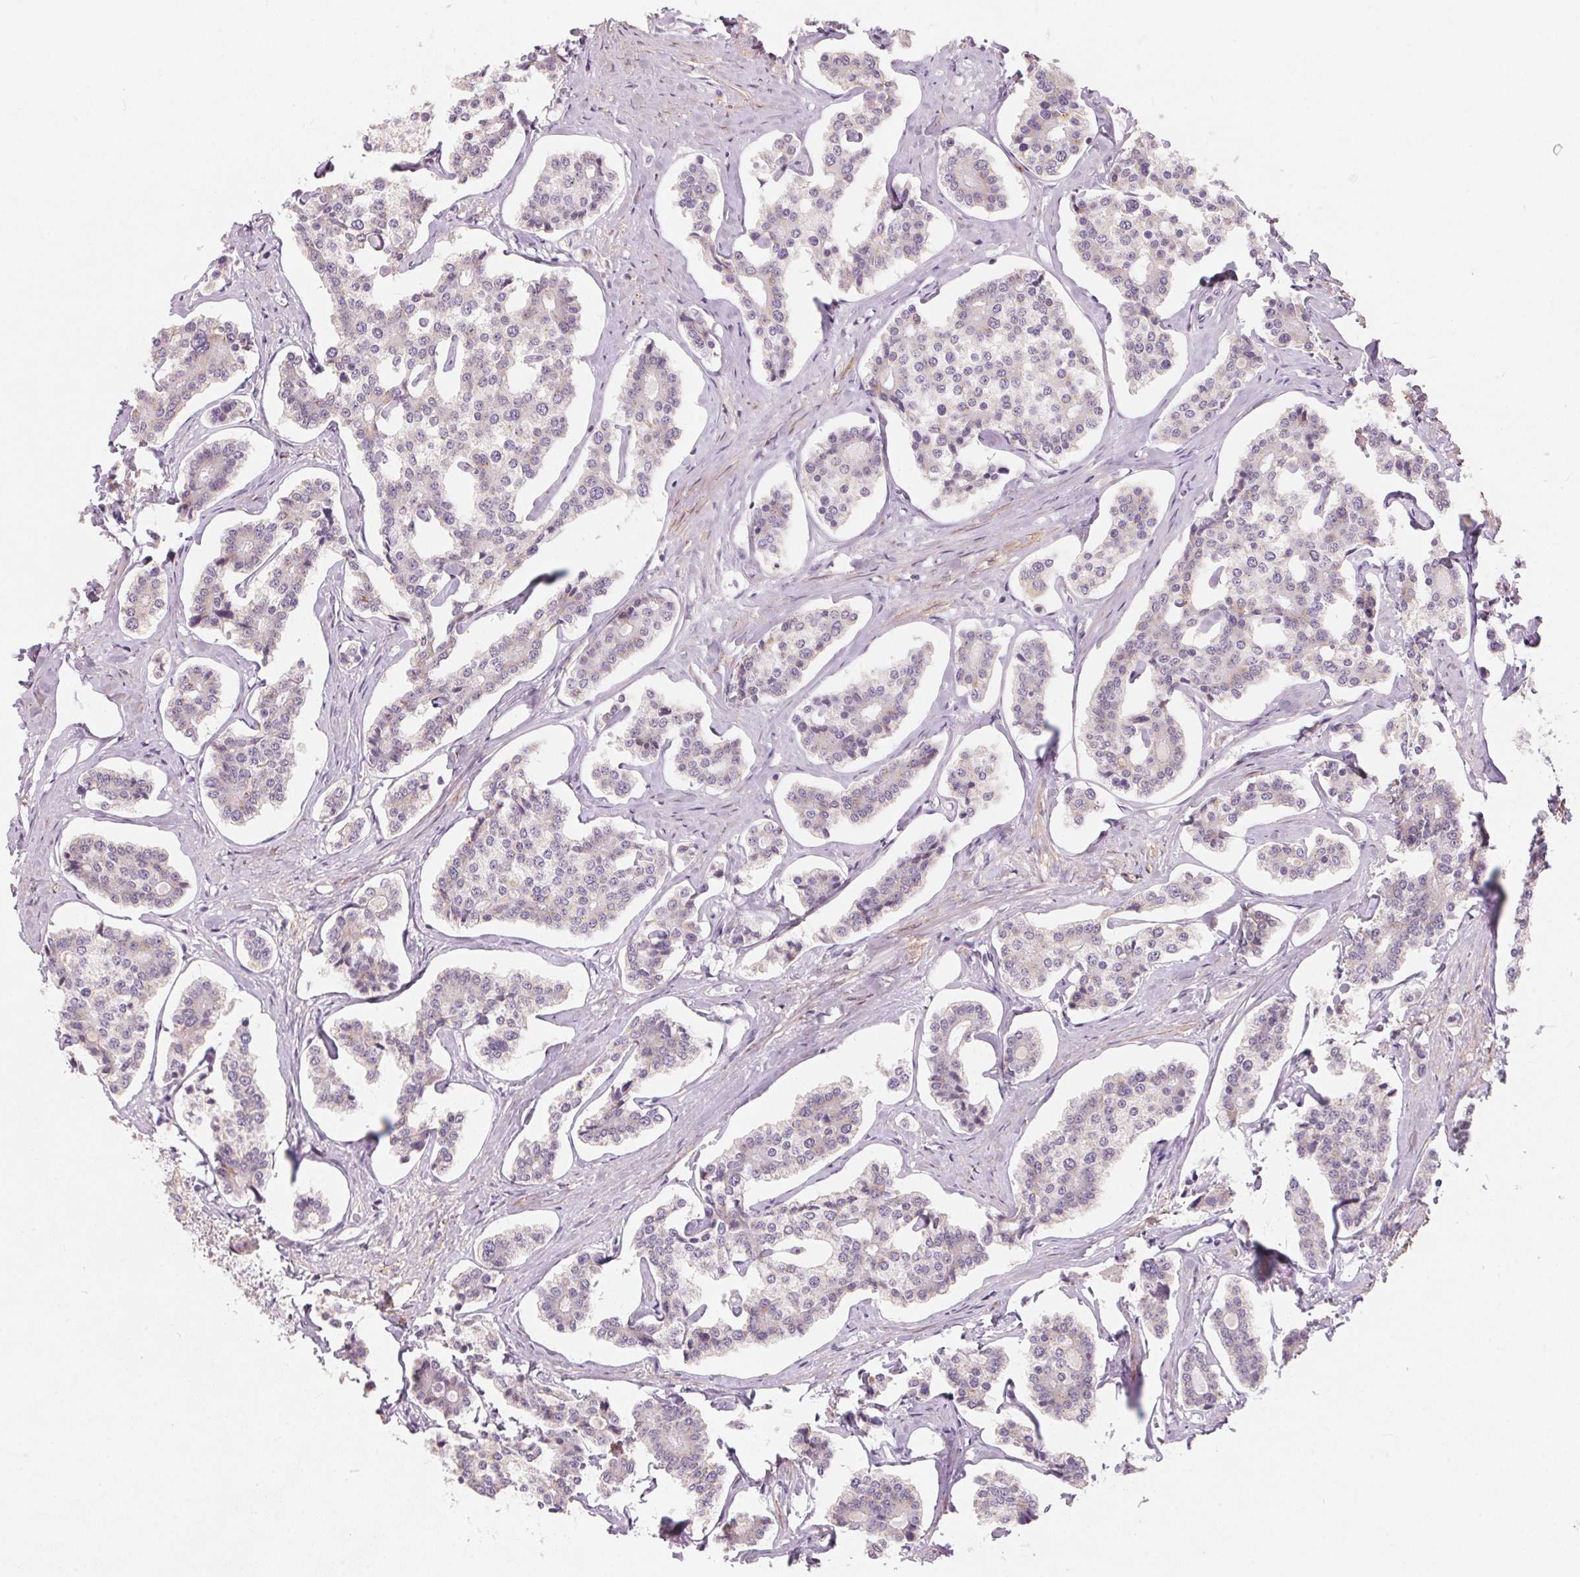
{"staining": {"intensity": "weak", "quantity": "<25%", "location": "cytoplasmic/membranous"}, "tissue": "carcinoid", "cell_type": "Tumor cells", "image_type": "cancer", "snomed": [{"axis": "morphology", "description": "Carcinoid, malignant, NOS"}, {"axis": "topography", "description": "Small intestine"}], "caption": "A histopathology image of carcinoid stained for a protein reveals no brown staining in tumor cells.", "gene": "DRAM2", "patient": {"sex": "female", "age": 65}}